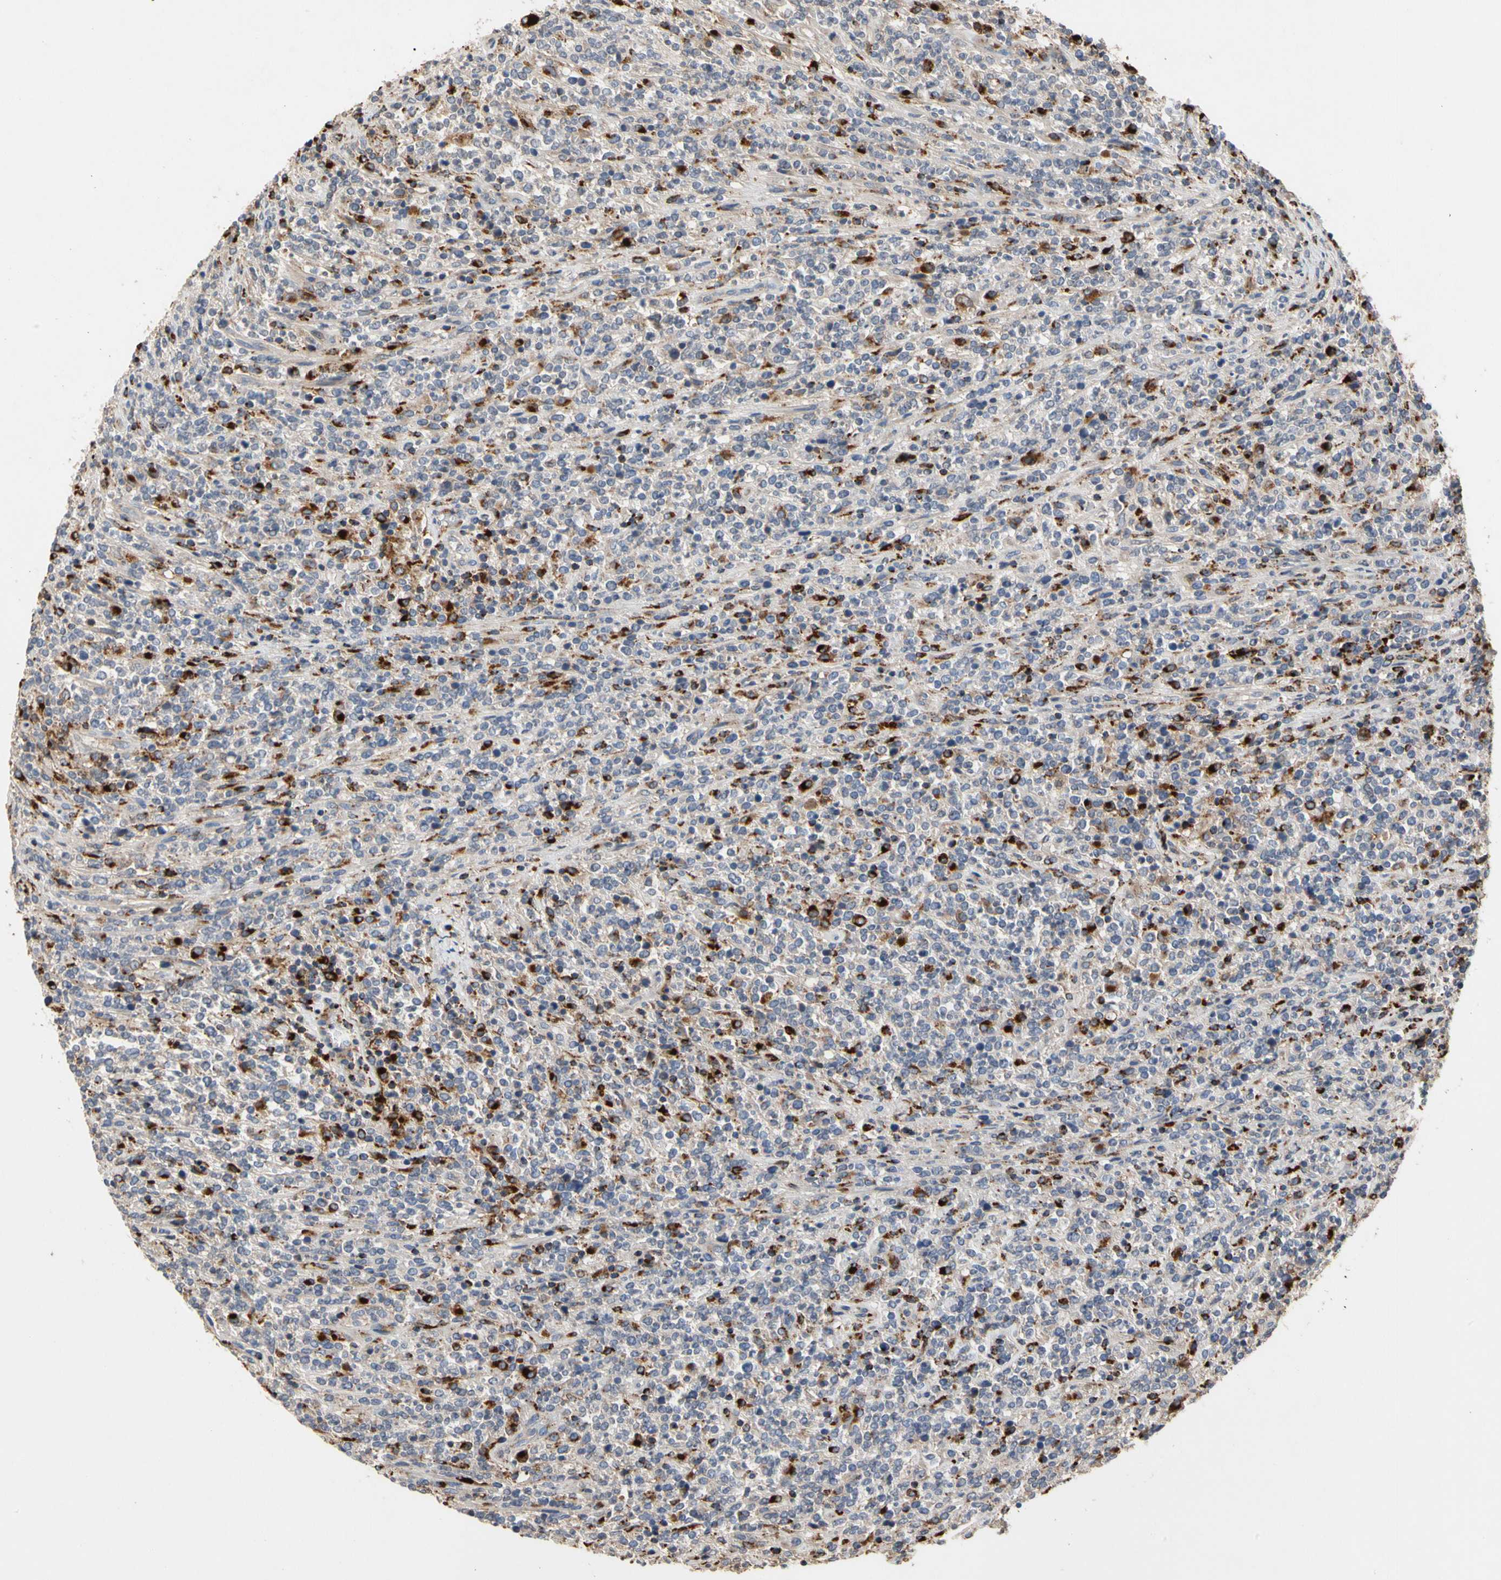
{"staining": {"intensity": "negative", "quantity": "none", "location": "none"}, "tissue": "lymphoma", "cell_type": "Tumor cells", "image_type": "cancer", "snomed": [{"axis": "morphology", "description": "Malignant lymphoma, non-Hodgkin's type, High grade"}, {"axis": "topography", "description": "Soft tissue"}], "caption": "A histopathology image of malignant lymphoma, non-Hodgkin's type (high-grade) stained for a protein exhibits no brown staining in tumor cells. Nuclei are stained in blue.", "gene": "ADA2", "patient": {"sex": "male", "age": 18}}